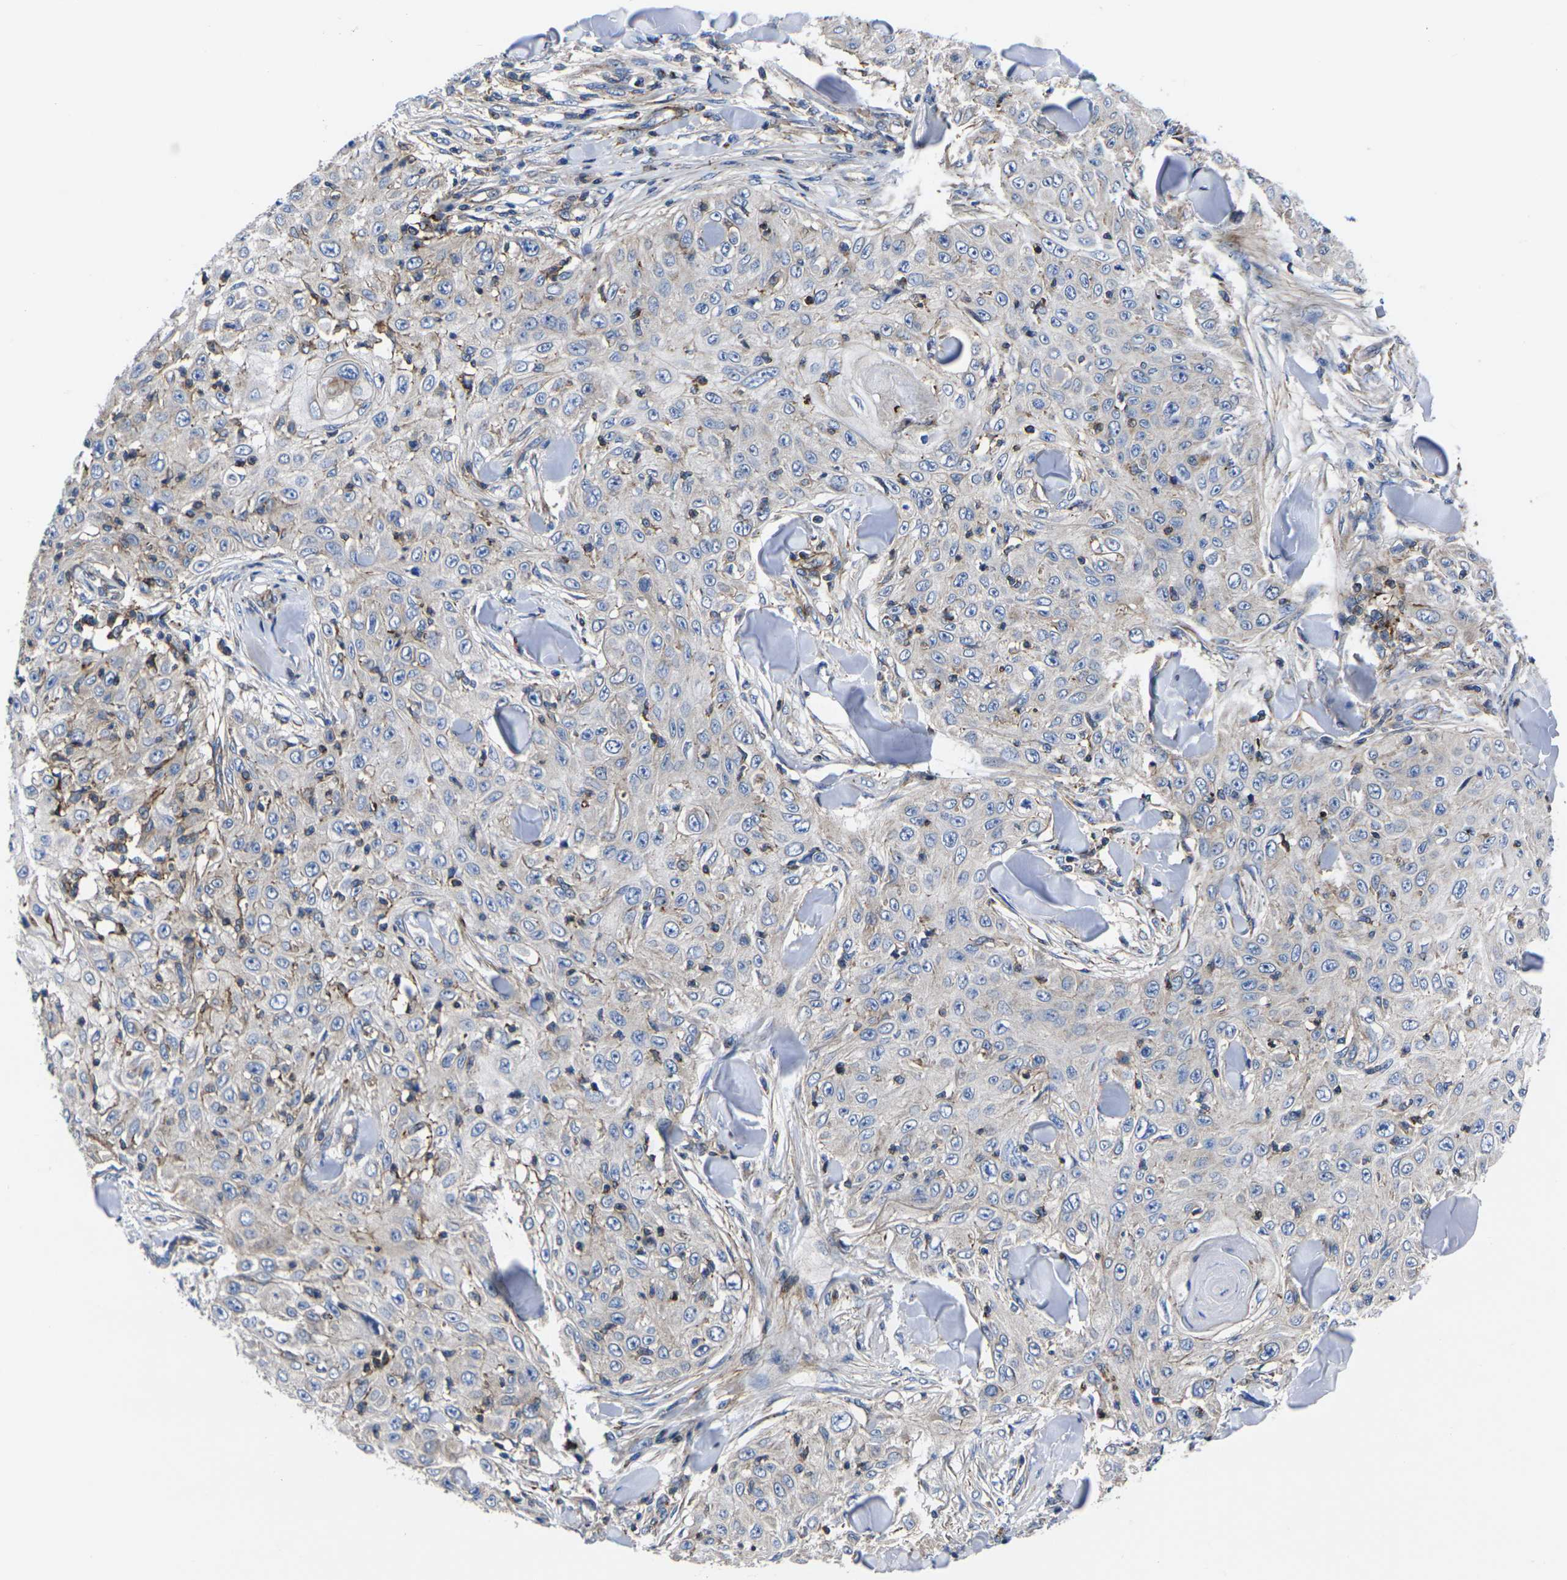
{"staining": {"intensity": "negative", "quantity": "none", "location": "none"}, "tissue": "skin cancer", "cell_type": "Tumor cells", "image_type": "cancer", "snomed": [{"axis": "morphology", "description": "Squamous cell carcinoma, NOS"}, {"axis": "topography", "description": "Skin"}], "caption": "Tumor cells show no significant positivity in skin cancer (squamous cell carcinoma).", "gene": "GPR4", "patient": {"sex": "male", "age": 86}}